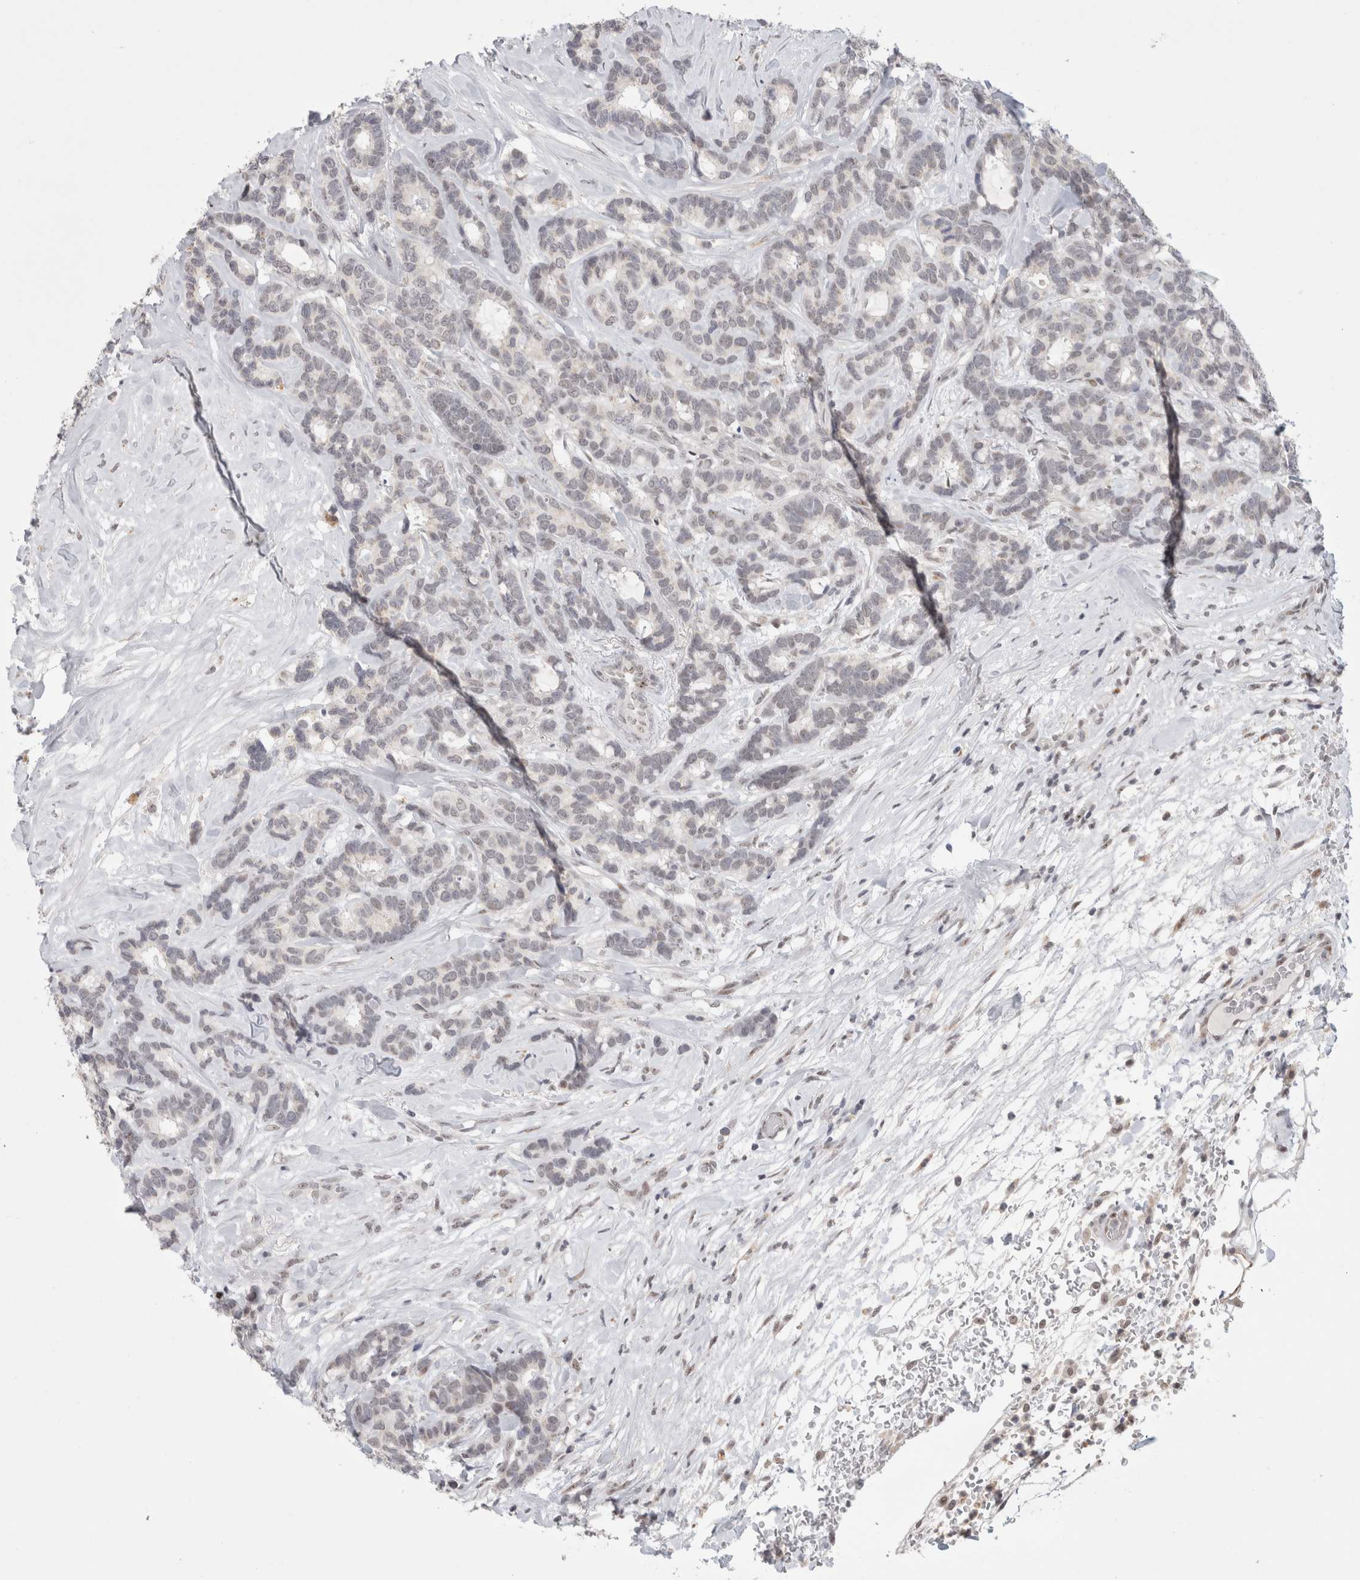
{"staining": {"intensity": "negative", "quantity": "none", "location": "none"}, "tissue": "breast cancer", "cell_type": "Tumor cells", "image_type": "cancer", "snomed": [{"axis": "morphology", "description": "Duct carcinoma"}, {"axis": "topography", "description": "Breast"}], "caption": "A high-resolution histopathology image shows IHC staining of invasive ductal carcinoma (breast), which reveals no significant positivity in tumor cells.", "gene": "SENP6", "patient": {"sex": "female", "age": 87}}